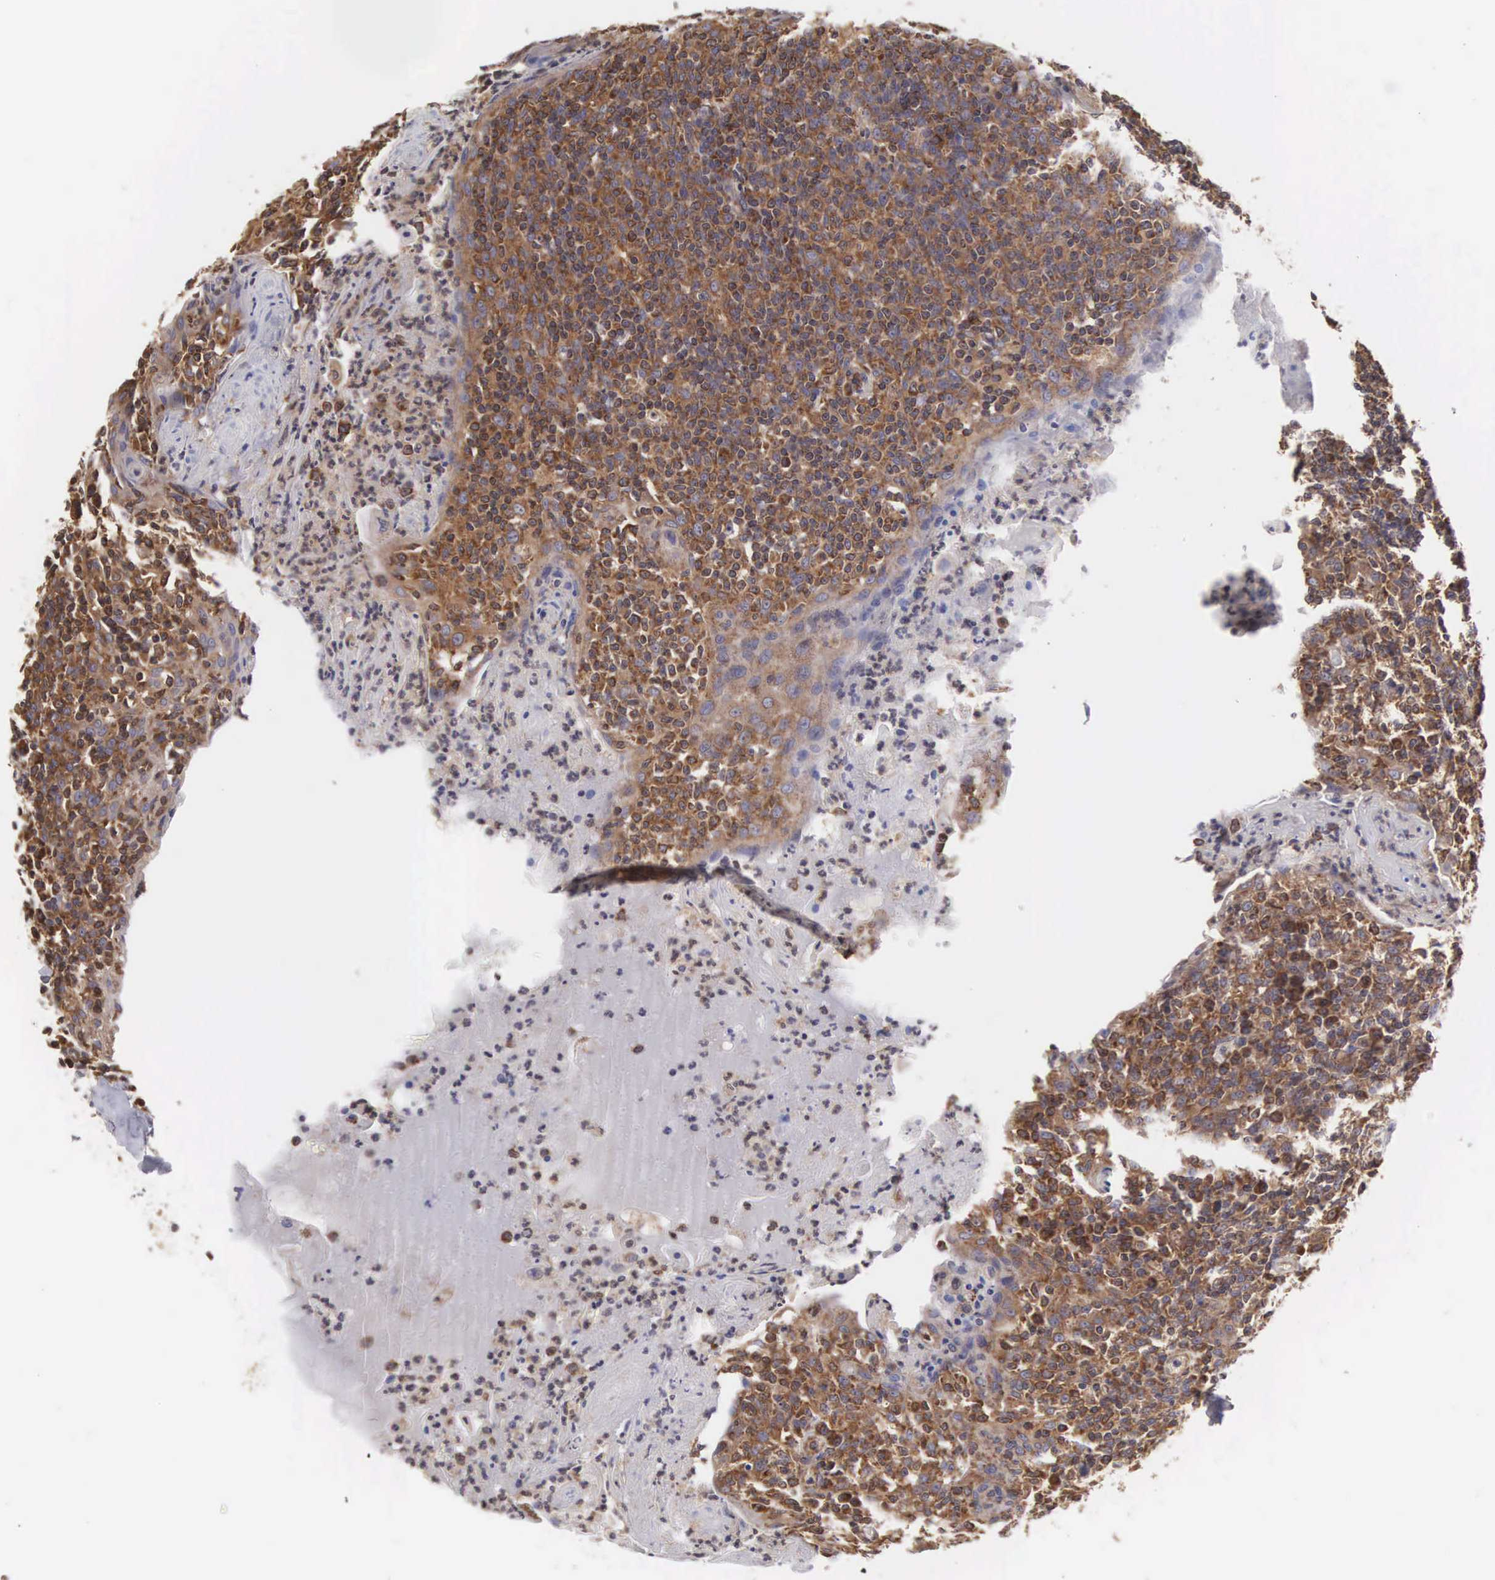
{"staining": {"intensity": "strong", "quantity": ">75%", "location": "cytoplasmic/membranous"}, "tissue": "tonsil", "cell_type": "Non-germinal center cells", "image_type": "normal", "snomed": [{"axis": "morphology", "description": "Normal tissue, NOS"}, {"axis": "topography", "description": "Tonsil"}], "caption": "Strong cytoplasmic/membranous expression is identified in approximately >75% of non-germinal center cells in normal tonsil. (DAB (3,3'-diaminobenzidine) IHC with brightfield microscopy, high magnification).", "gene": "DHRS1", "patient": {"sex": "male", "age": 6}}